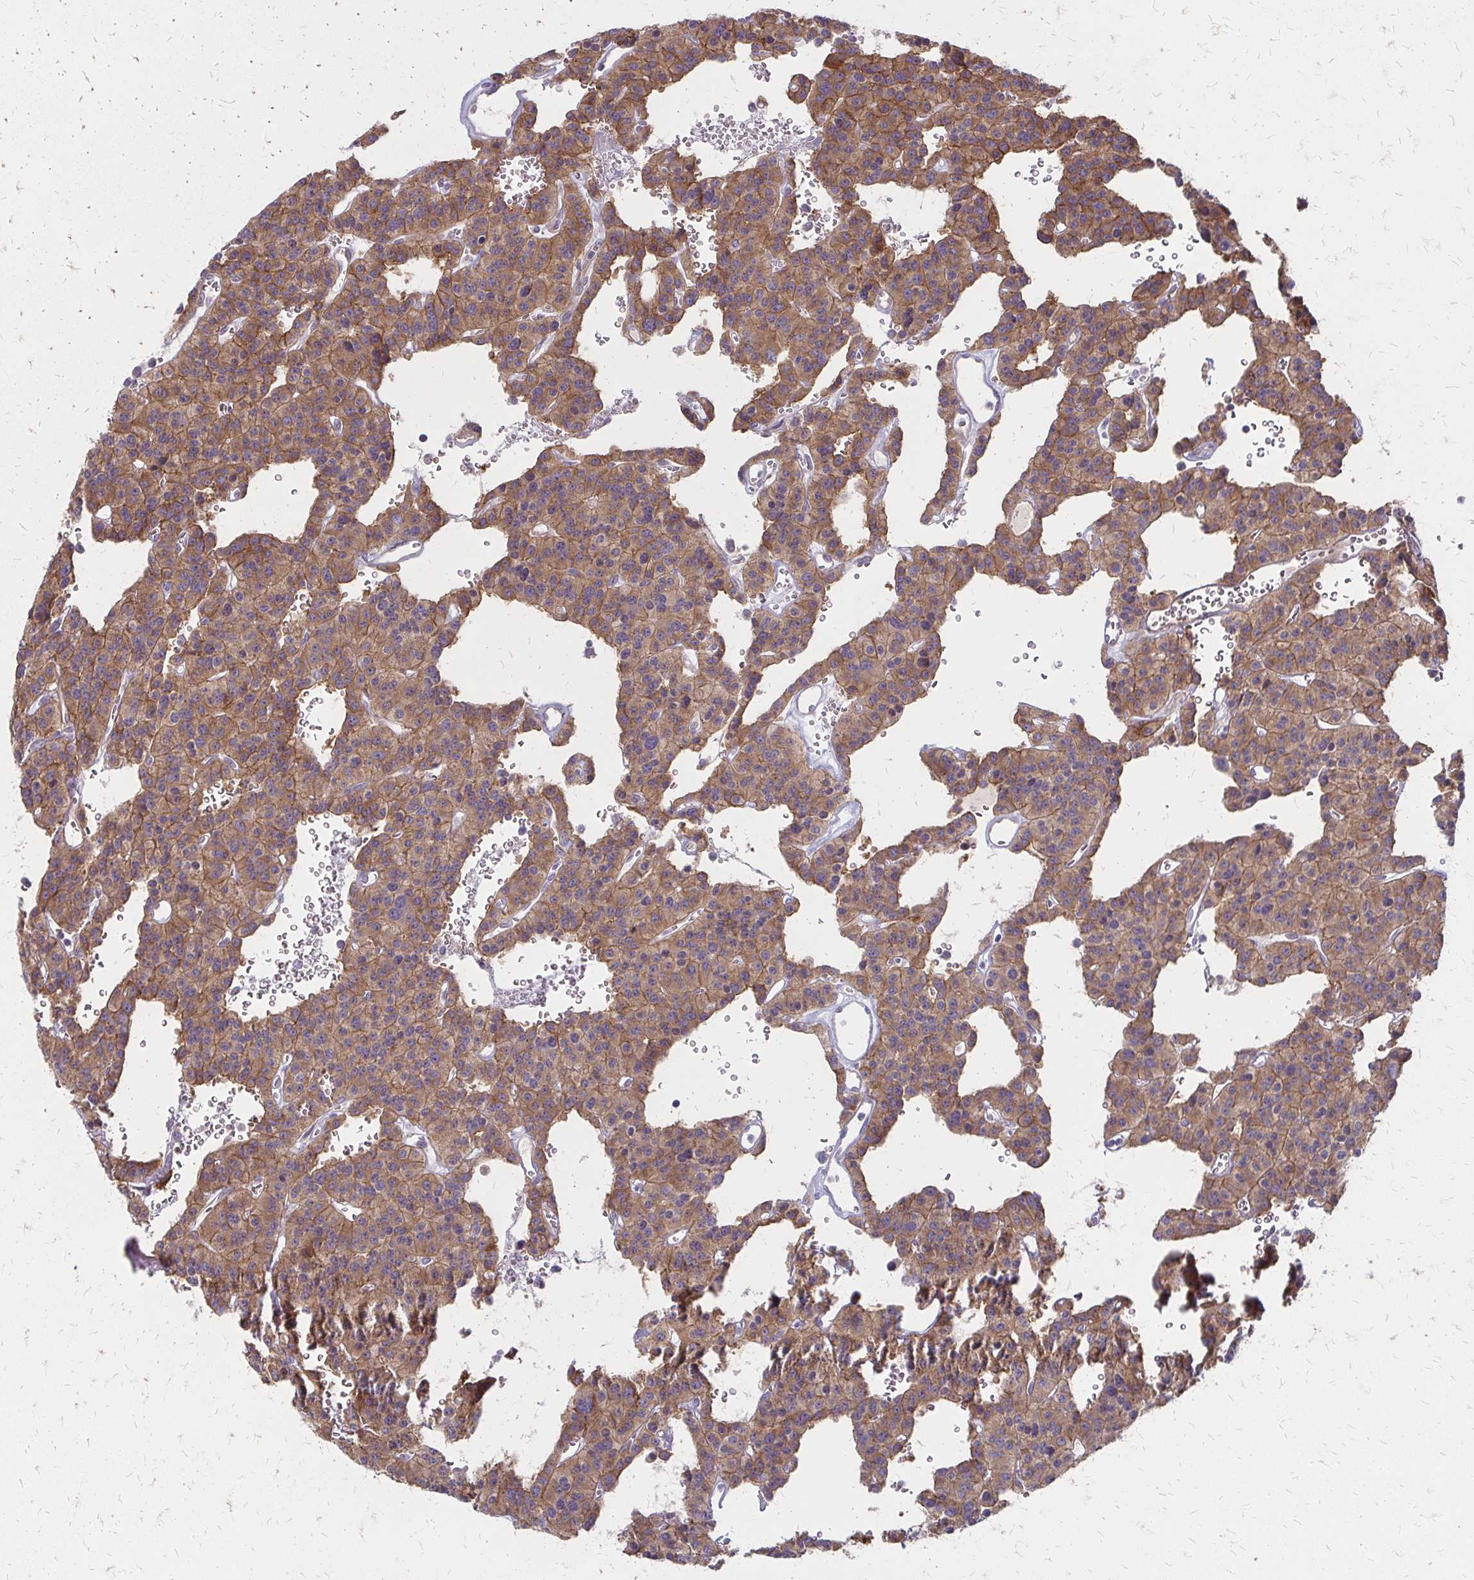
{"staining": {"intensity": "moderate", "quantity": ">75%", "location": "cytoplasmic/membranous"}, "tissue": "carcinoid", "cell_type": "Tumor cells", "image_type": "cancer", "snomed": [{"axis": "morphology", "description": "Carcinoid, malignant, NOS"}, {"axis": "topography", "description": "Lung"}], "caption": "An image of malignant carcinoid stained for a protein demonstrates moderate cytoplasmic/membranous brown staining in tumor cells.", "gene": "ZNF383", "patient": {"sex": "female", "age": 71}}